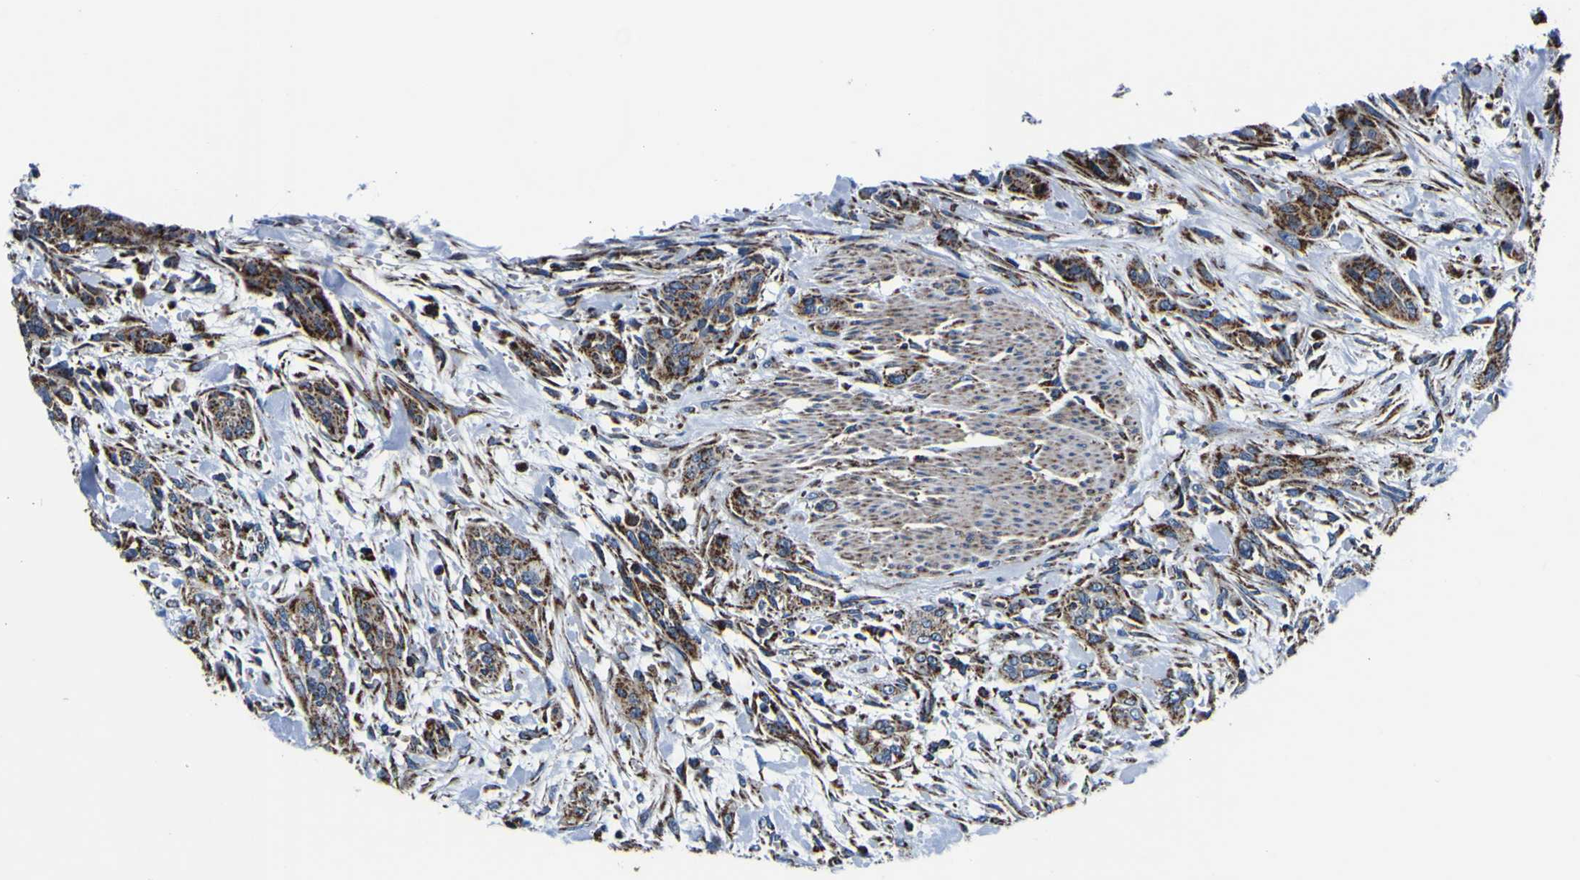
{"staining": {"intensity": "moderate", "quantity": ">75%", "location": "cytoplasmic/membranous"}, "tissue": "urothelial cancer", "cell_type": "Tumor cells", "image_type": "cancer", "snomed": [{"axis": "morphology", "description": "Urothelial carcinoma, High grade"}, {"axis": "topography", "description": "Urinary bladder"}], "caption": "DAB (3,3'-diaminobenzidine) immunohistochemical staining of human urothelial carcinoma (high-grade) displays moderate cytoplasmic/membranous protein expression in about >75% of tumor cells.", "gene": "PTRH2", "patient": {"sex": "male", "age": 35}}